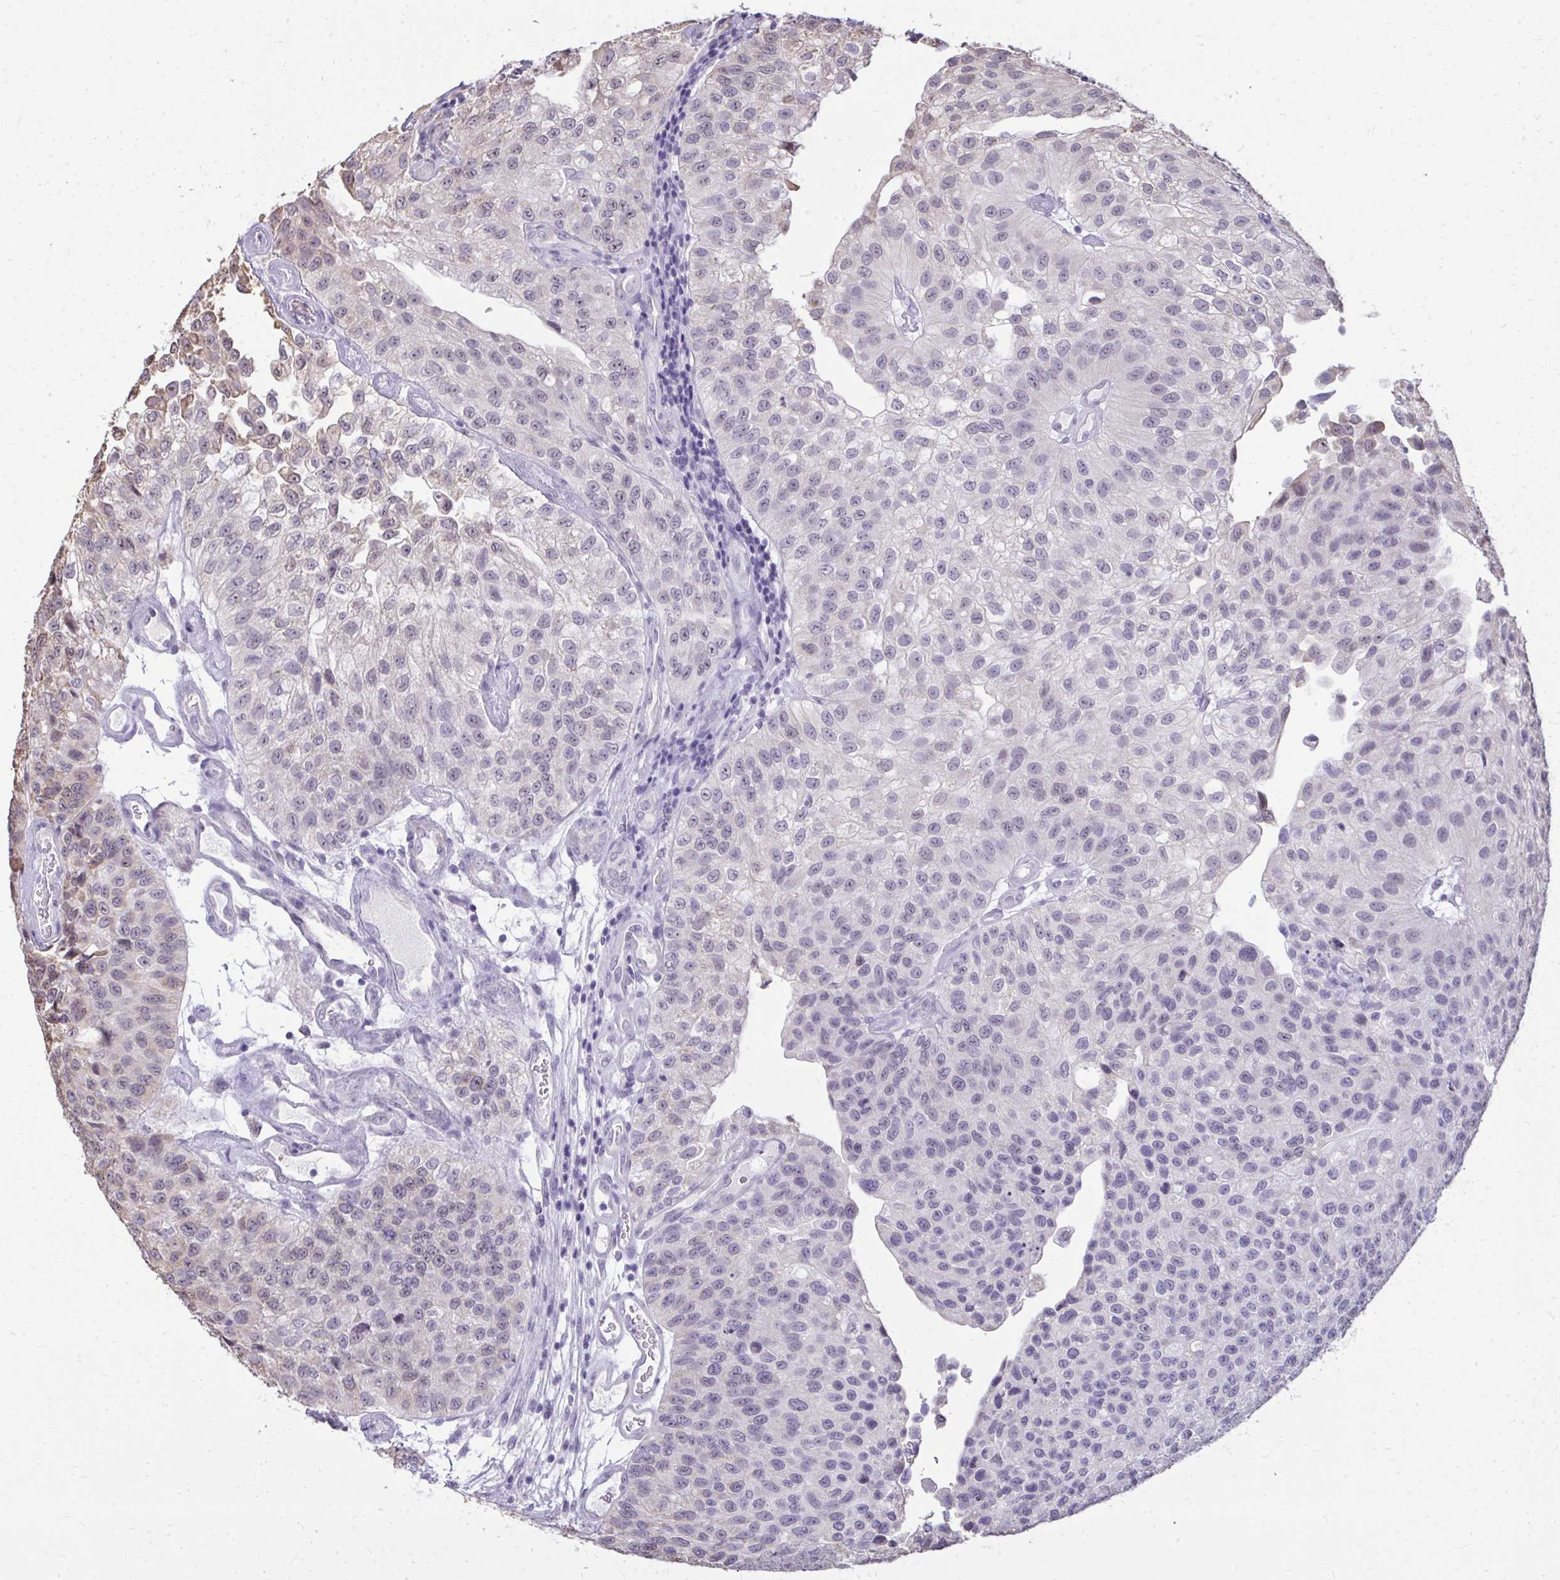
{"staining": {"intensity": "negative", "quantity": "none", "location": "none"}, "tissue": "urothelial cancer", "cell_type": "Tumor cells", "image_type": "cancer", "snomed": [{"axis": "morphology", "description": "Urothelial carcinoma, NOS"}, {"axis": "topography", "description": "Urinary bladder"}], "caption": "Protein analysis of urothelial cancer demonstrates no significant expression in tumor cells.", "gene": "NPPA", "patient": {"sex": "male", "age": 87}}